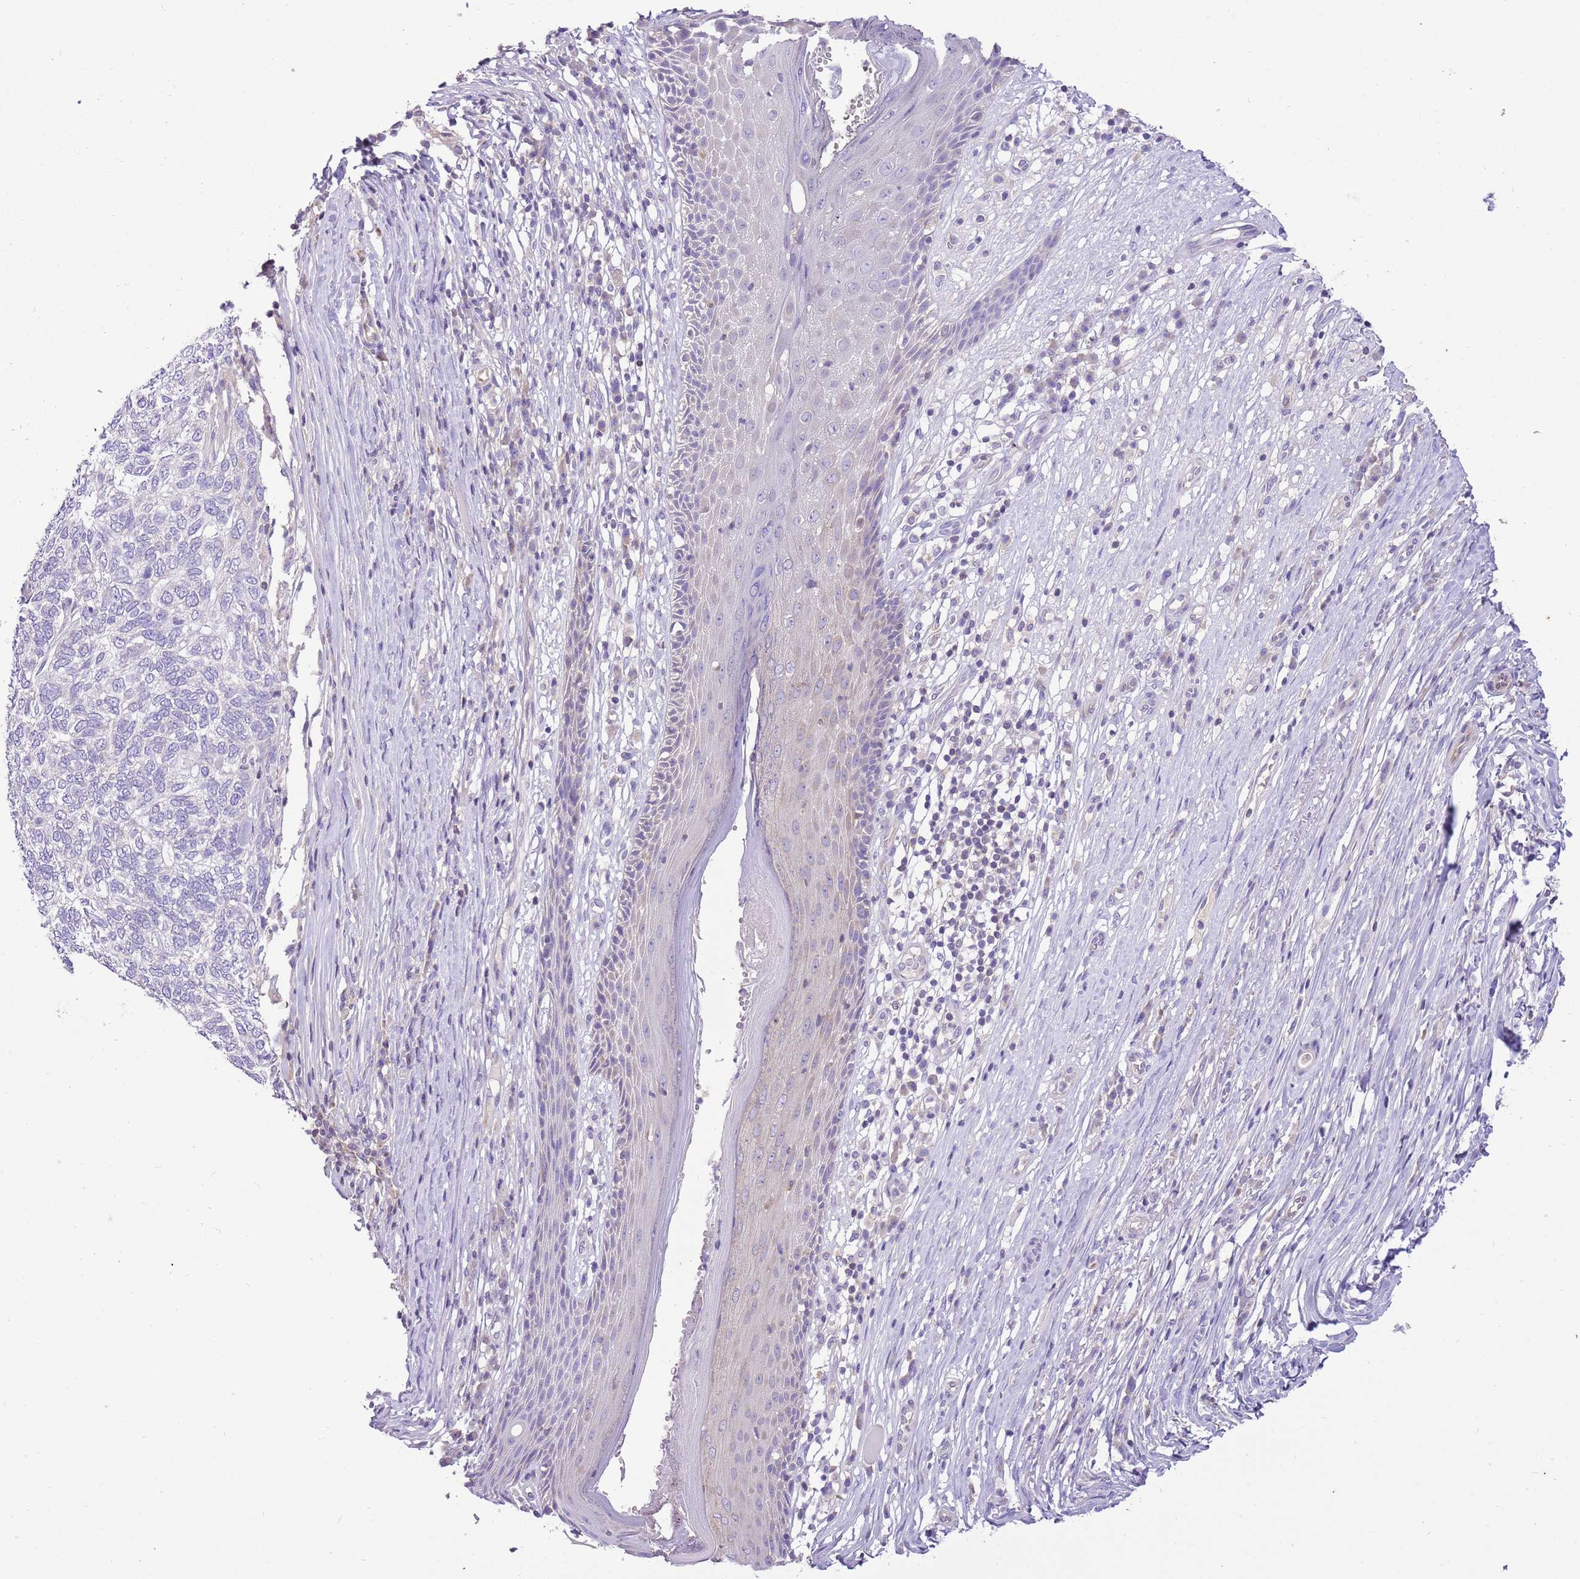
{"staining": {"intensity": "negative", "quantity": "none", "location": "none"}, "tissue": "skin cancer", "cell_type": "Tumor cells", "image_type": "cancer", "snomed": [{"axis": "morphology", "description": "Basal cell carcinoma"}, {"axis": "topography", "description": "Skin"}], "caption": "Immunohistochemistry photomicrograph of basal cell carcinoma (skin) stained for a protein (brown), which exhibits no positivity in tumor cells. (Stains: DAB (3,3'-diaminobenzidine) immunohistochemistry (IHC) with hematoxylin counter stain, Microscopy: brightfield microscopy at high magnification).", "gene": "GLCE", "patient": {"sex": "female", "age": 65}}